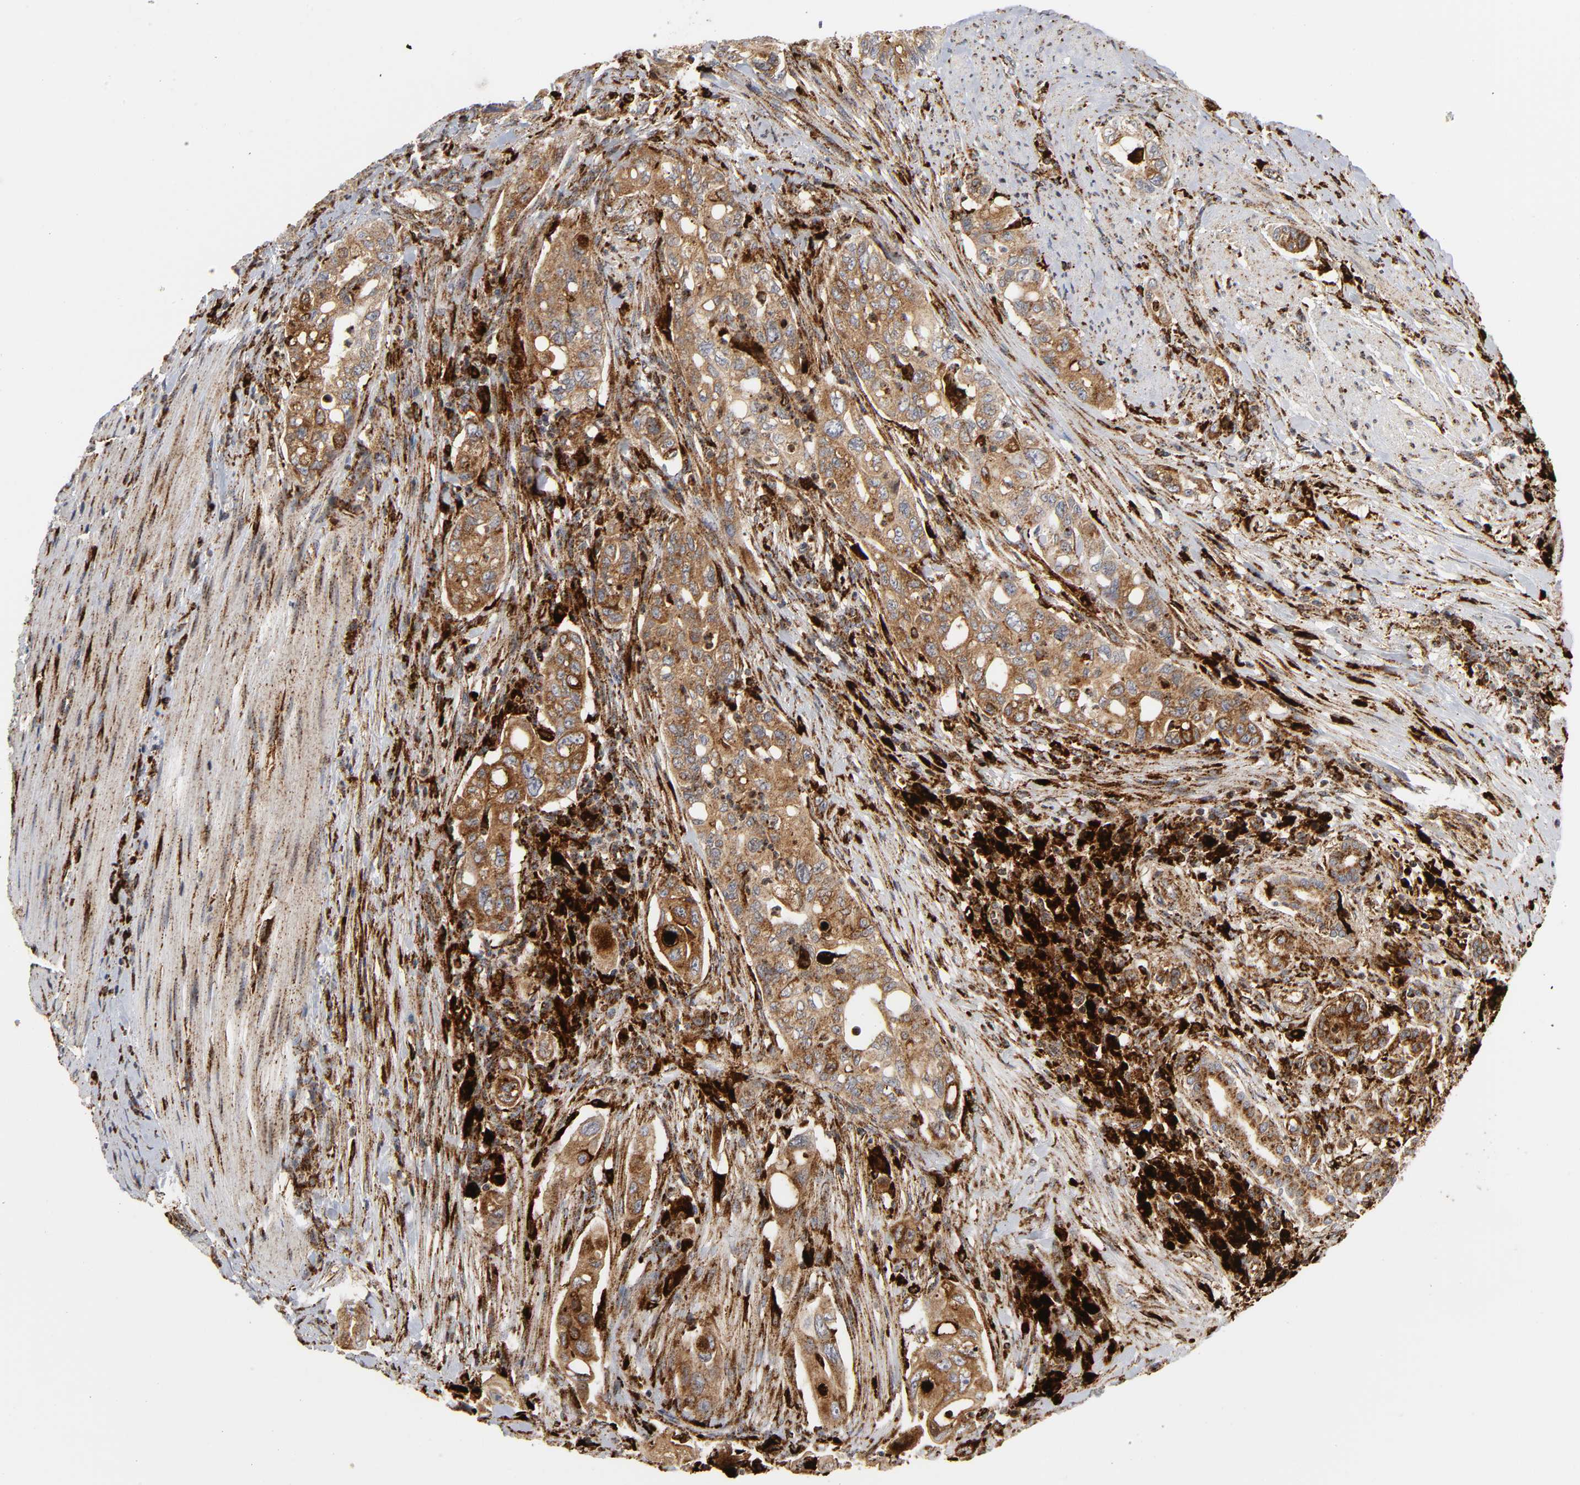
{"staining": {"intensity": "moderate", "quantity": ">75%", "location": "cytoplasmic/membranous"}, "tissue": "pancreatic cancer", "cell_type": "Tumor cells", "image_type": "cancer", "snomed": [{"axis": "morphology", "description": "Normal tissue, NOS"}, {"axis": "topography", "description": "Pancreas"}], "caption": "The image reveals staining of pancreatic cancer, revealing moderate cytoplasmic/membranous protein positivity (brown color) within tumor cells.", "gene": "PSAP", "patient": {"sex": "male", "age": 42}}